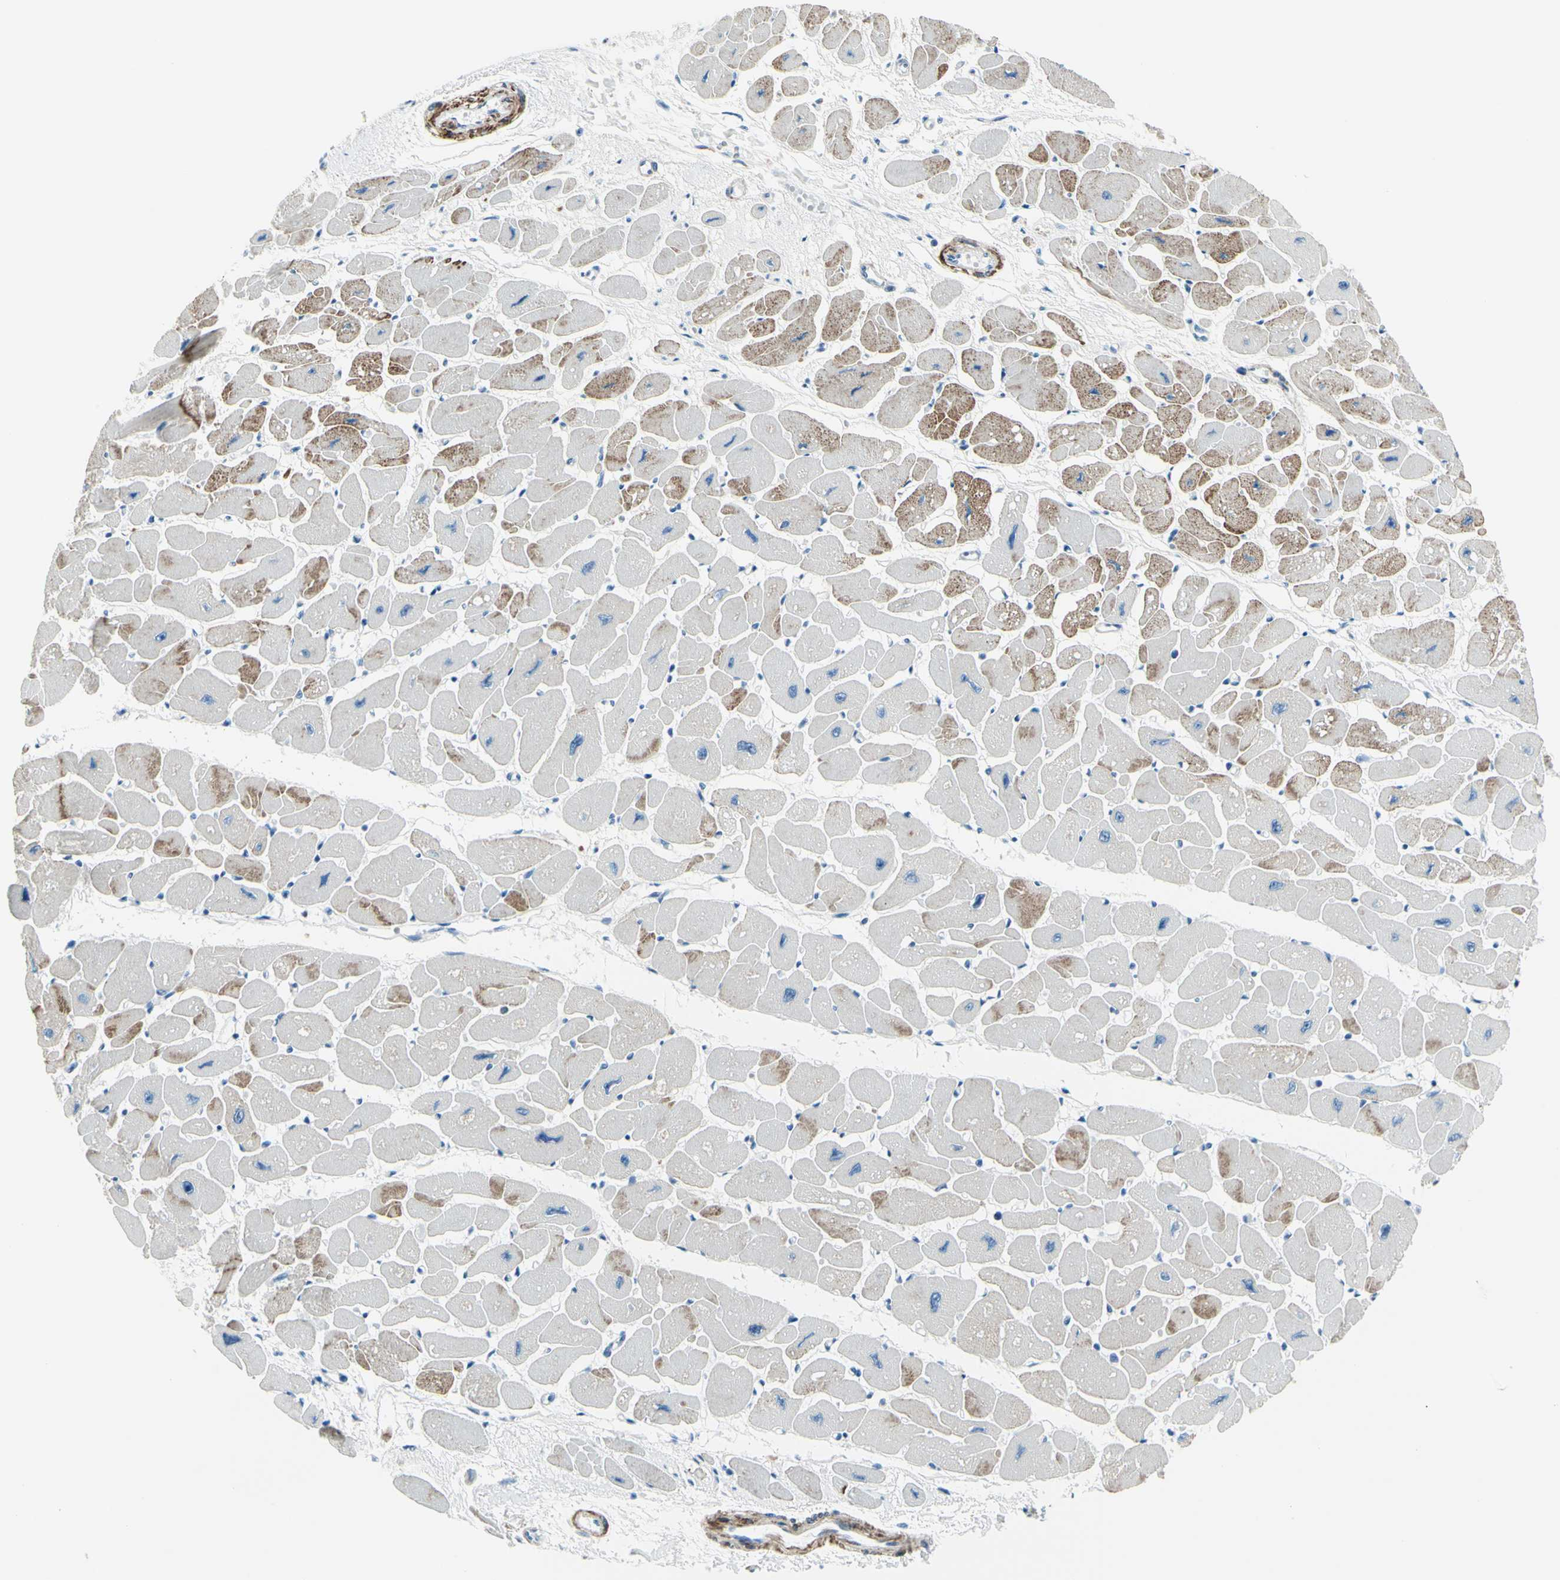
{"staining": {"intensity": "moderate", "quantity": "25%-75%", "location": "cytoplasmic/membranous"}, "tissue": "heart muscle", "cell_type": "Cardiomyocytes", "image_type": "normal", "snomed": [{"axis": "morphology", "description": "Normal tissue, NOS"}, {"axis": "topography", "description": "Heart"}], "caption": "Immunohistochemistry (IHC) (DAB (3,3'-diaminobenzidine)) staining of unremarkable human heart muscle displays moderate cytoplasmic/membranous protein positivity in approximately 25%-75% of cardiomyocytes.", "gene": "CDH15", "patient": {"sex": "female", "age": 54}}